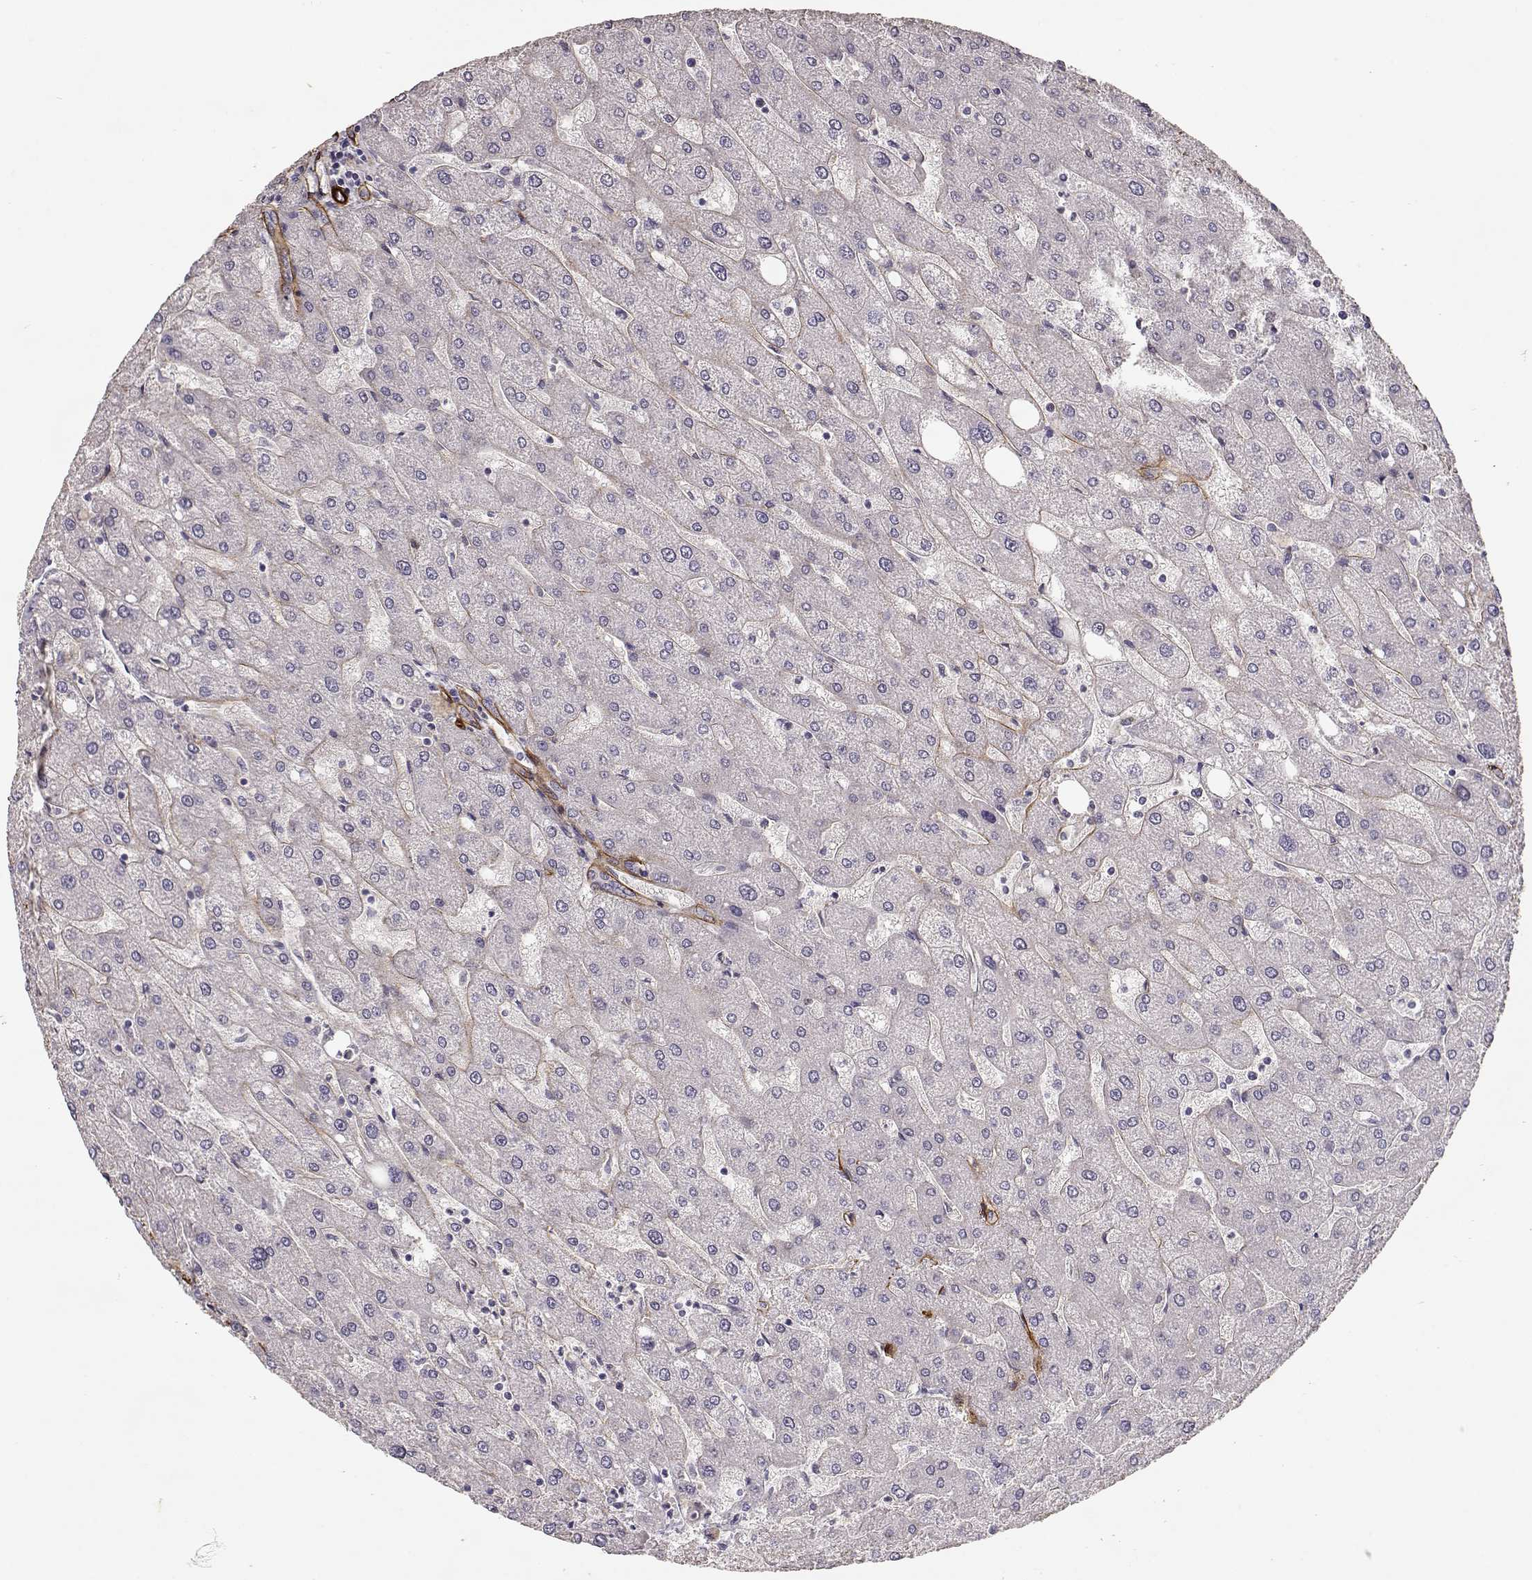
{"staining": {"intensity": "negative", "quantity": "none", "location": "none"}, "tissue": "liver", "cell_type": "Cholangiocytes", "image_type": "normal", "snomed": [{"axis": "morphology", "description": "Normal tissue, NOS"}, {"axis": "topography", "description": "Liver"}], "caption": "This photomicrograph is of benign liver stained with immunohistochemistry (IHC) to label a protein in brown with the nuclei are counter-stained blue. There is no positivity in cholangiocytes. (Brightfield microscopy of DAB immunohistochemistry (IHC) at high magnification).", "gene": "LAMA5", "patient": {"sex": "male", "age": 67}}